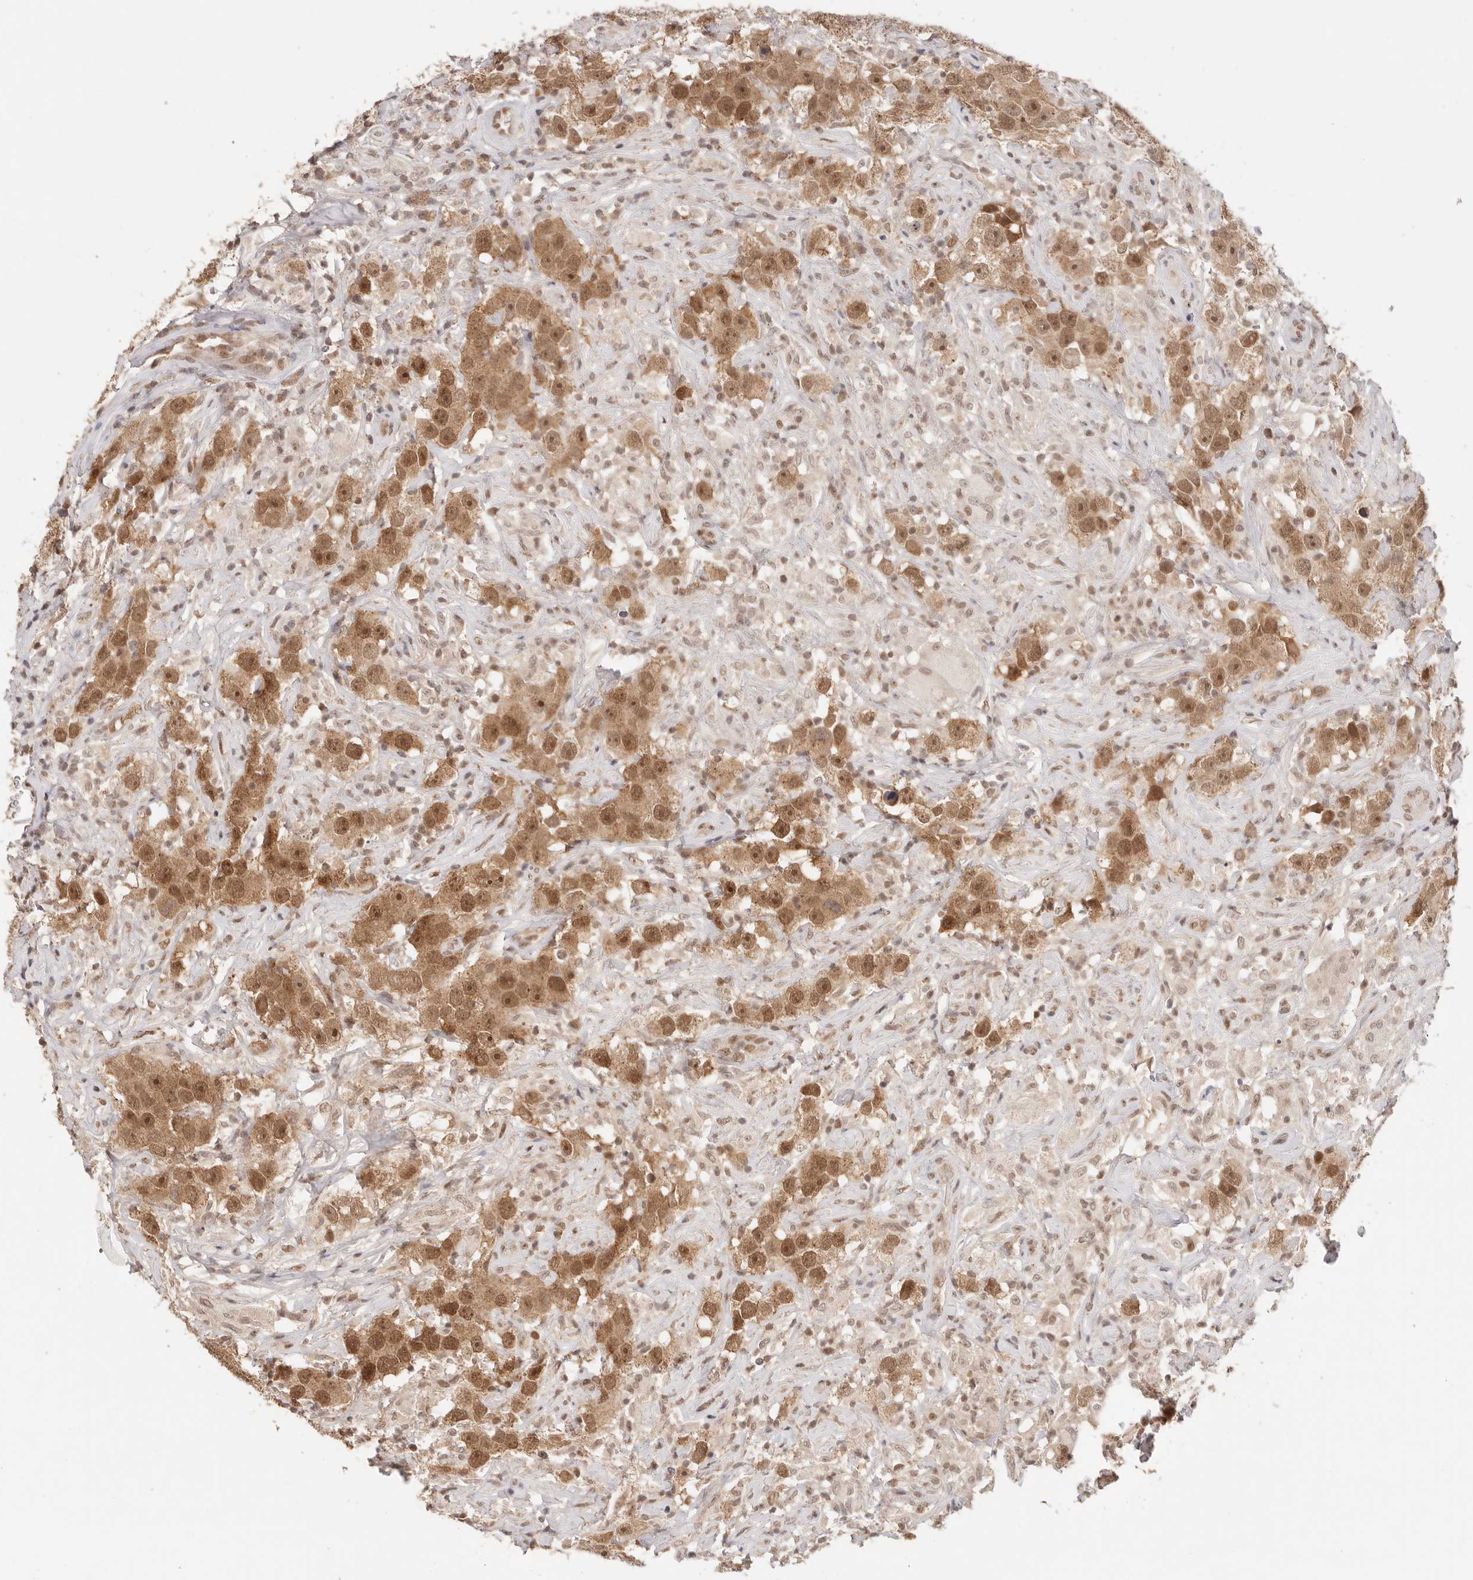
{"staining": {"intensity": "moderate", "quantity": ">75%", "location": "cytoplasmic/membranous,nuclear"}, "tissue": "testis cancer", "cell_type": "Tumor cells", "image_type": "cancer", "snomed": [{"axis": "morphology", "description": "Seminoma, NOS"}, {"axis": "topography", "description": "Testis"}], "caption": "Immunohistochemistry histopathology image of neoplastic tissue: human testis cancer stained using IHC displays medium levels of moderate protein expression localized specifically in the cytoplasmic/membranous and nuclear of tumor cells, appearing as a cytoplasmic/membranous and nuclear brown color.", "gene": "RFC3", "patient": {"sex": "male", "age": 49}}